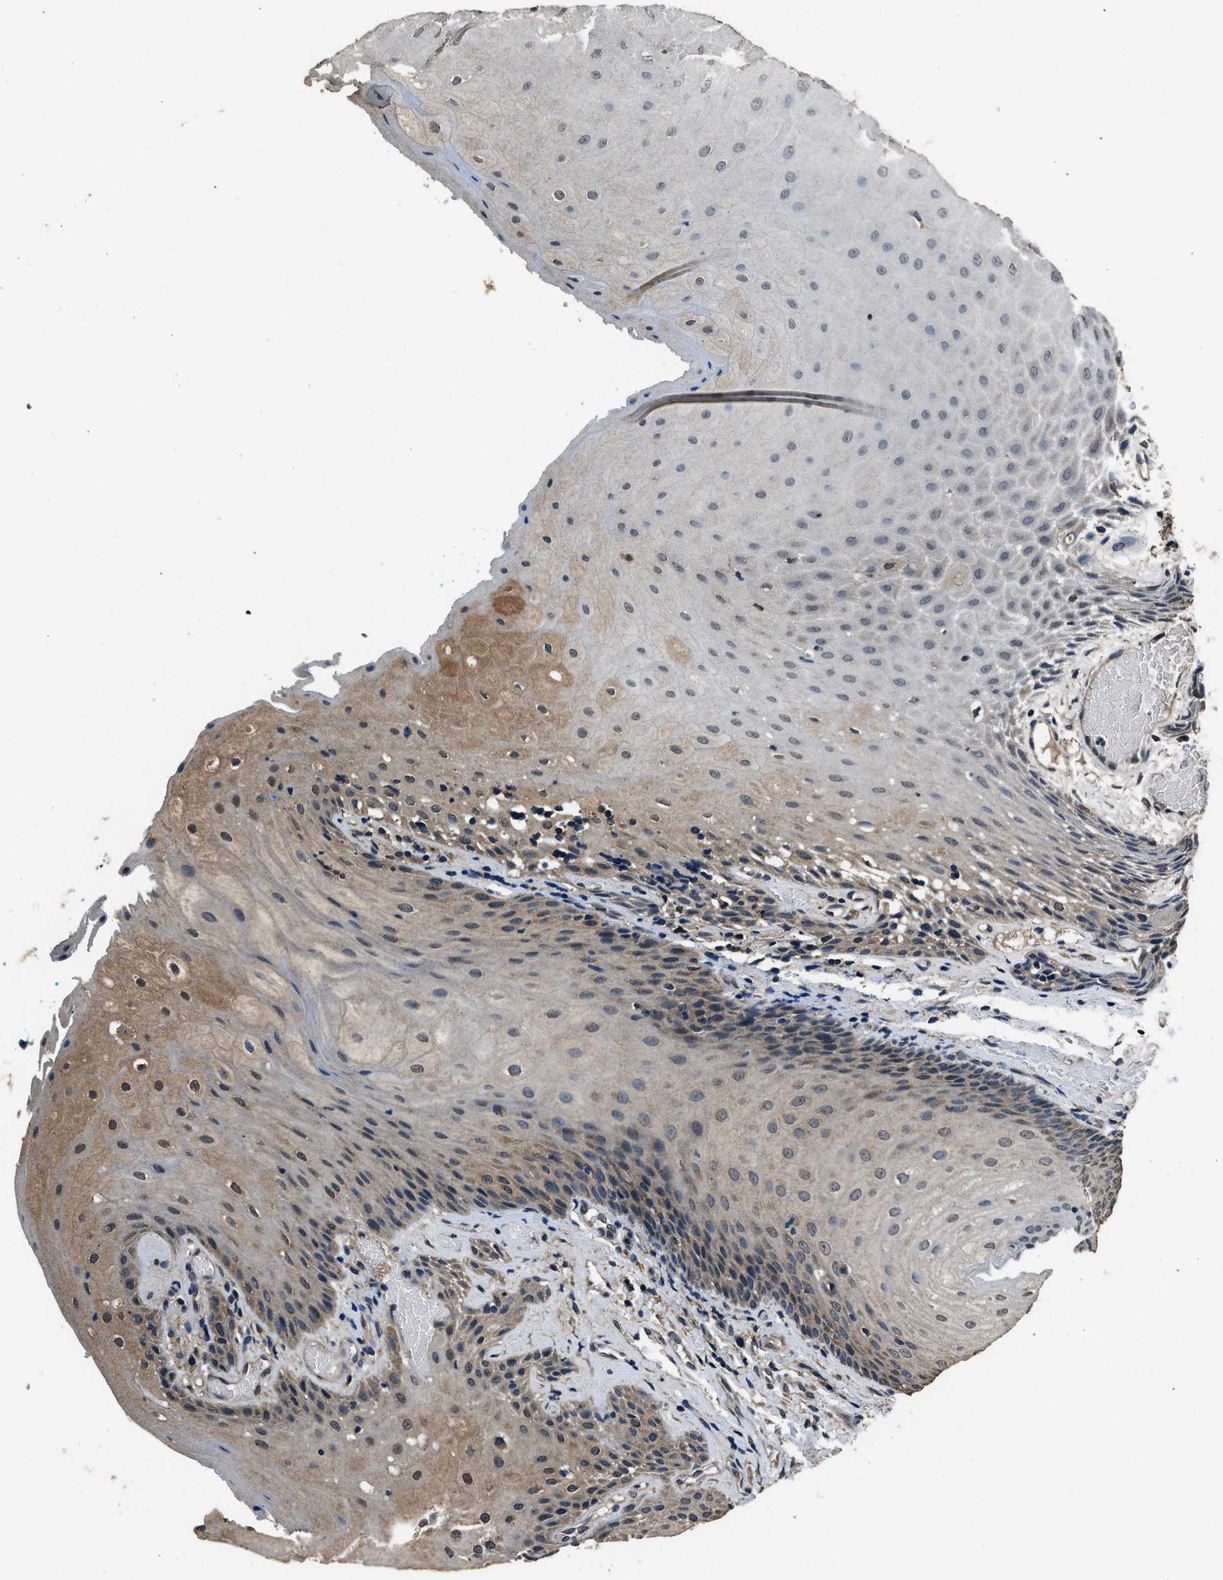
{"staining": {"intensity": "weak", "quantity": "<25%", "location": "cytoplasmic/membranous"}, "tissue": "oral mucosa", "cell_type": "Squamous epithelial cells", "image_type": "normal", "snomed": [{"axis": "morphology", "description": "Normal tissue, NOS"}, {"axis": "morphology", "description": "Squamous cell carcinoma, NOS"}, {"axis": "topography", "description": "Oral tissue"}, {"axis": "topography", "description": "Salivary gland"}, {"axis": "topography", "description": "Head-Neck"}], "caption": "DAB (3,3'-diaminobenzidine) immunohistochemical staining of benign human oral mucosa displays no significant expression in squamous epithelial cells.", "gene": "SALL3", "patient": {"sex": "female", "age": 62}}